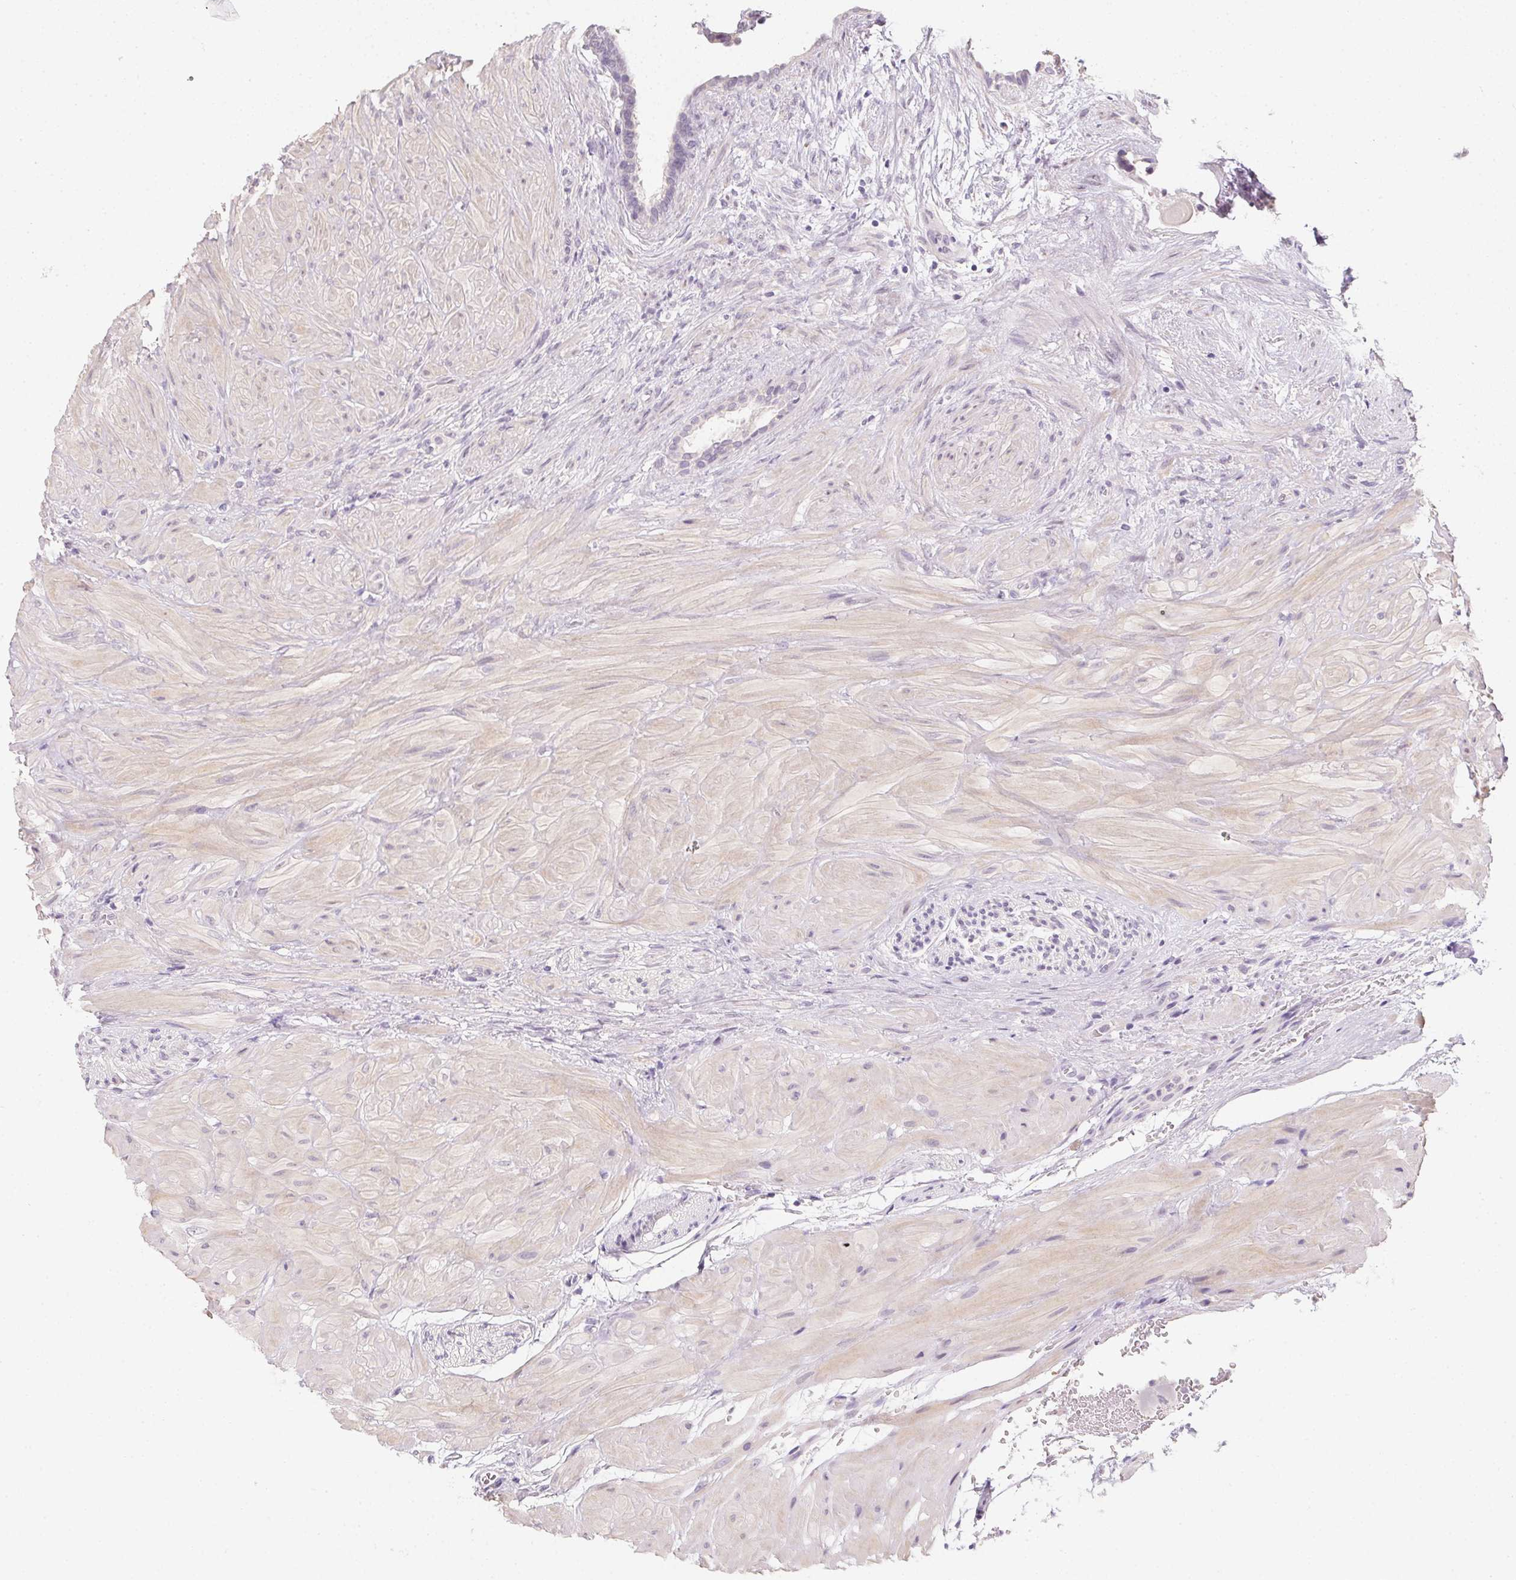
{"staining": {"intensity": "negative", "quantity": "none", "location": "none"}, "tissue": "seminal vesicle", "cell_type": "Glandular cells", "image_type": "normal", "snomed": [{"axis": "morphology", "description": "Normal tissue, NOS"}, {"axis": "topography", "description": "Seminal veicle"}], "caption": "Normal seminal vesicle was stained to show a protein in brown. There is no significant staining in glandular cells. (DAB (3,3'-diaminobenzidine) IHC with hematoxylin counter stain).", "gene": "ZBBX", "patient": {"sex": "male", "age": 57}}